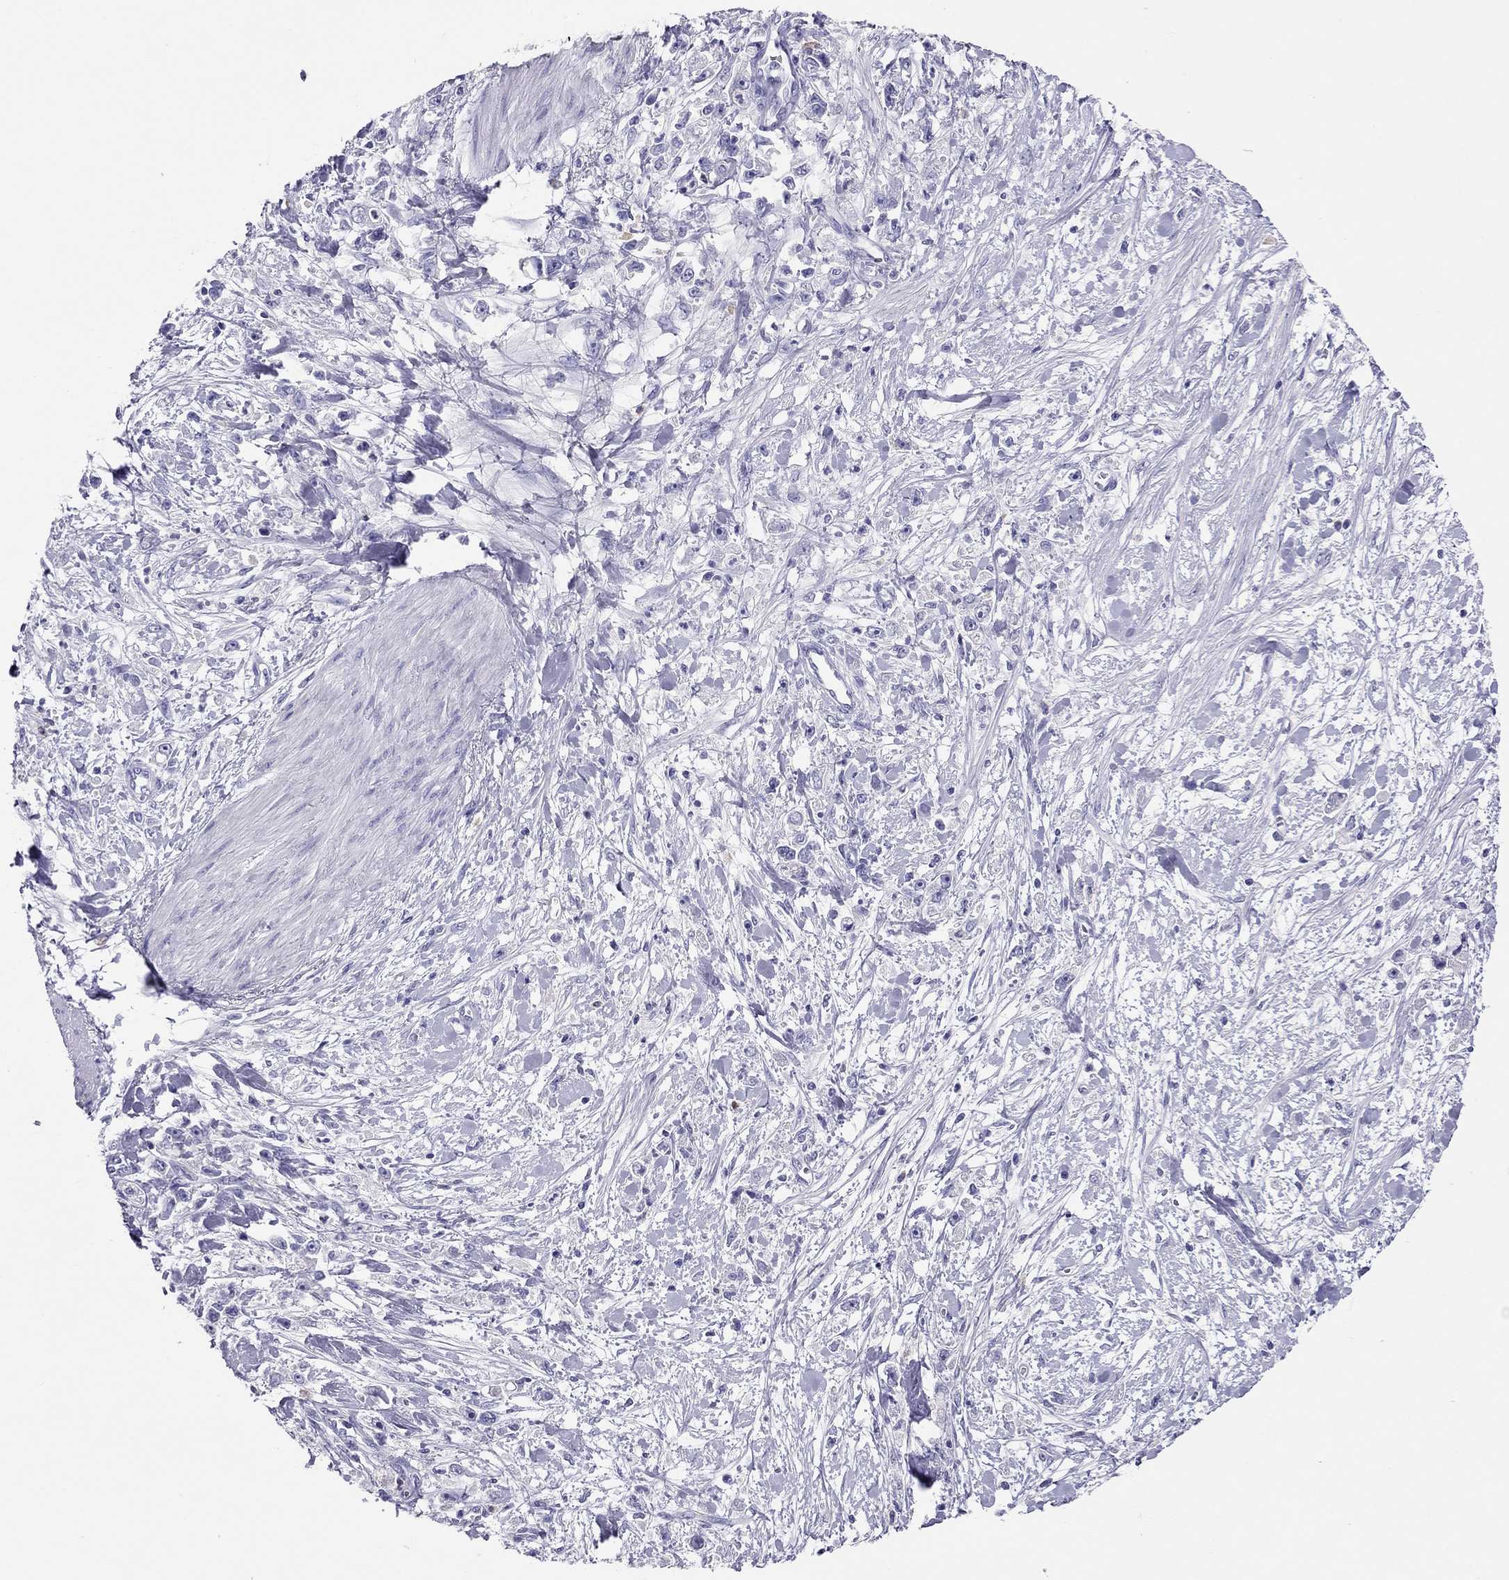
{"staining": {"intensity": "negative", "quantity": "none", "location": "none"}, "tissue": "stomach cancer", "cell_type": "Tumor cells", "image_type": "cancer", "snomed": [{"axis": "morphology", "description": "Adenocarcinoma, NOS"}, {"axis": "topography", "description": "Stomach"}], "caption": "Immunohistochemical staining of stomach adenocarcinoma shows no significant expression in tumor cells.", "gene": "CALHM1", "patient": {"sex": "female", "age": 59}}